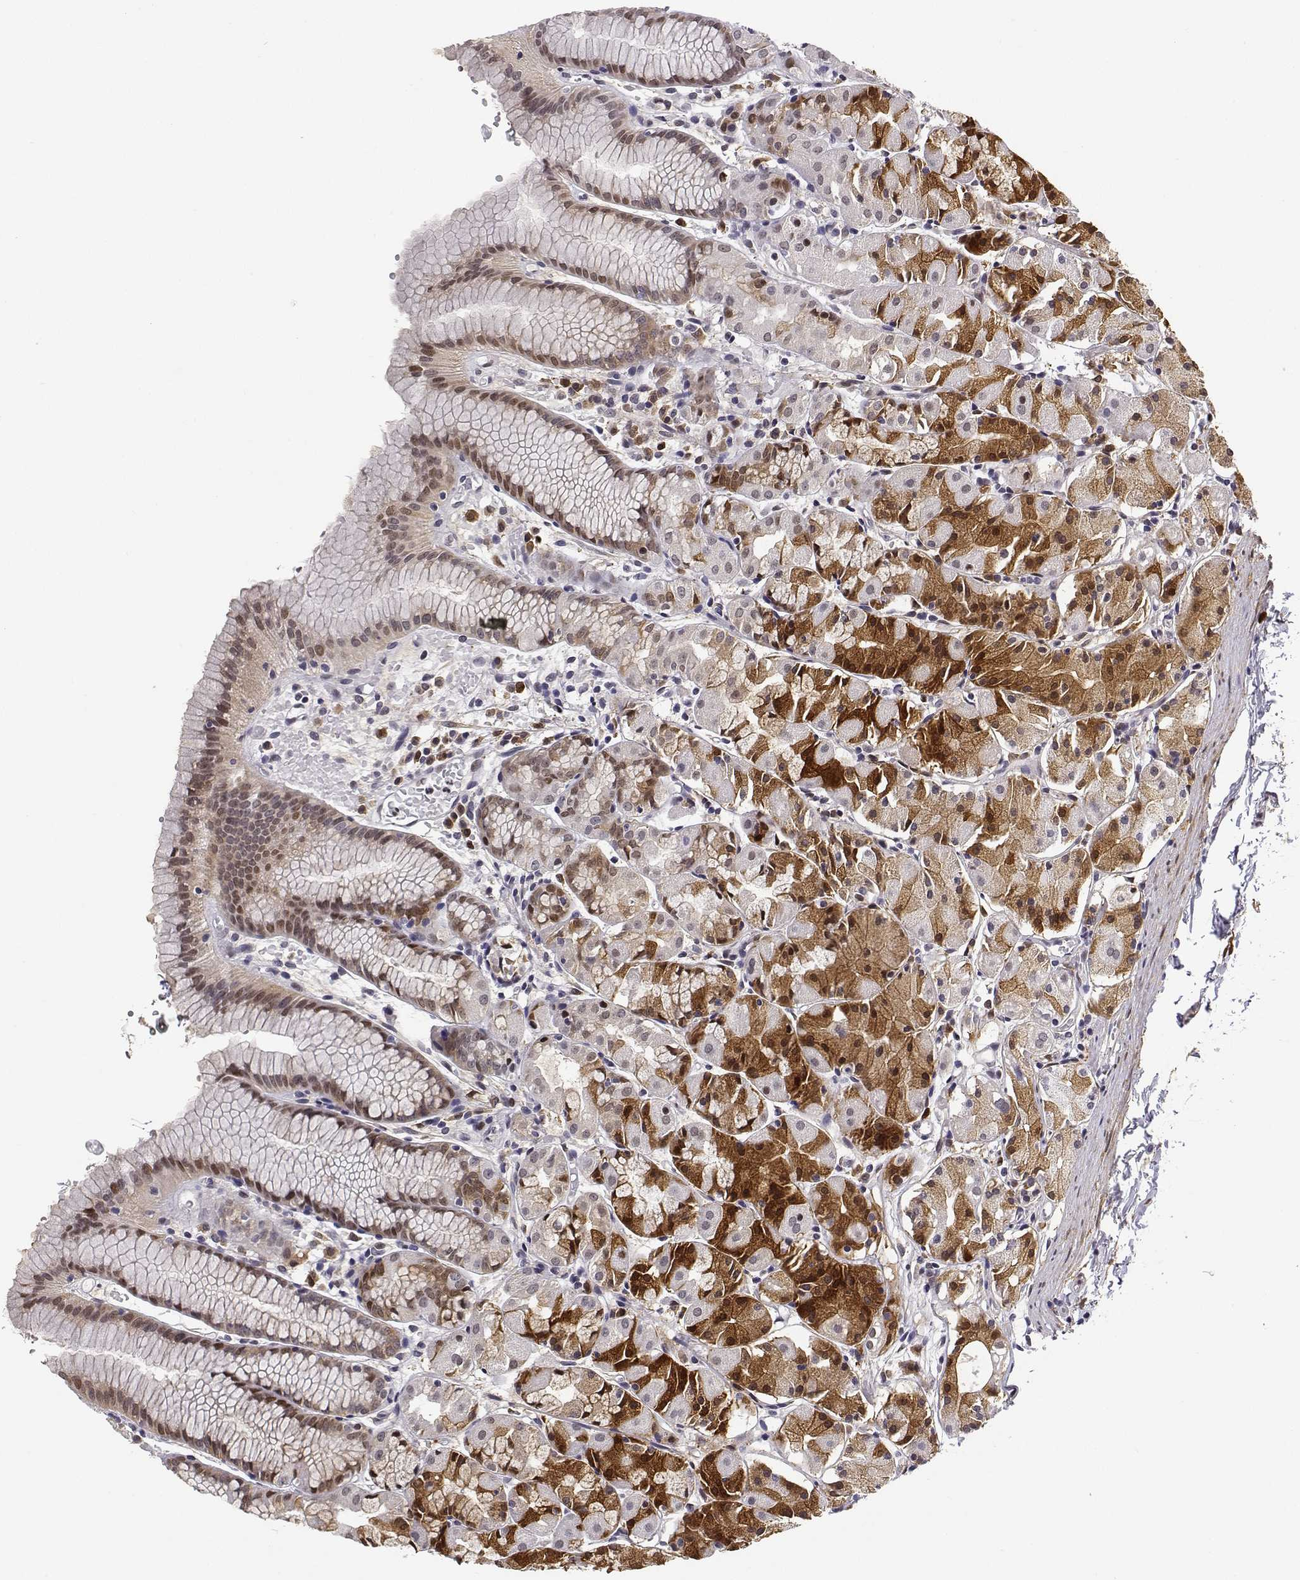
{"staining": {"intensity": "moderate", "quantity": ">75%", "location": "cytoplasmic/membranous,nuclear"}, "tissue": "stomach", "cell_type": "Glandular cells", "image_type": "normal", "snomed": [{"axis": "morphology", "description": "Normal tissue, NOS"}, {"axis": "topography", "description": "Stomach, upper"}], "caption": "Stomach stained for a protein reveals moderate cytoplasmic/membranous,nuclear positivity in glandular cells. (IHC, brightfield microscopy, high magnification).", "gene": "PHGDH", "patient": {"sex": "male", "age": 47}}